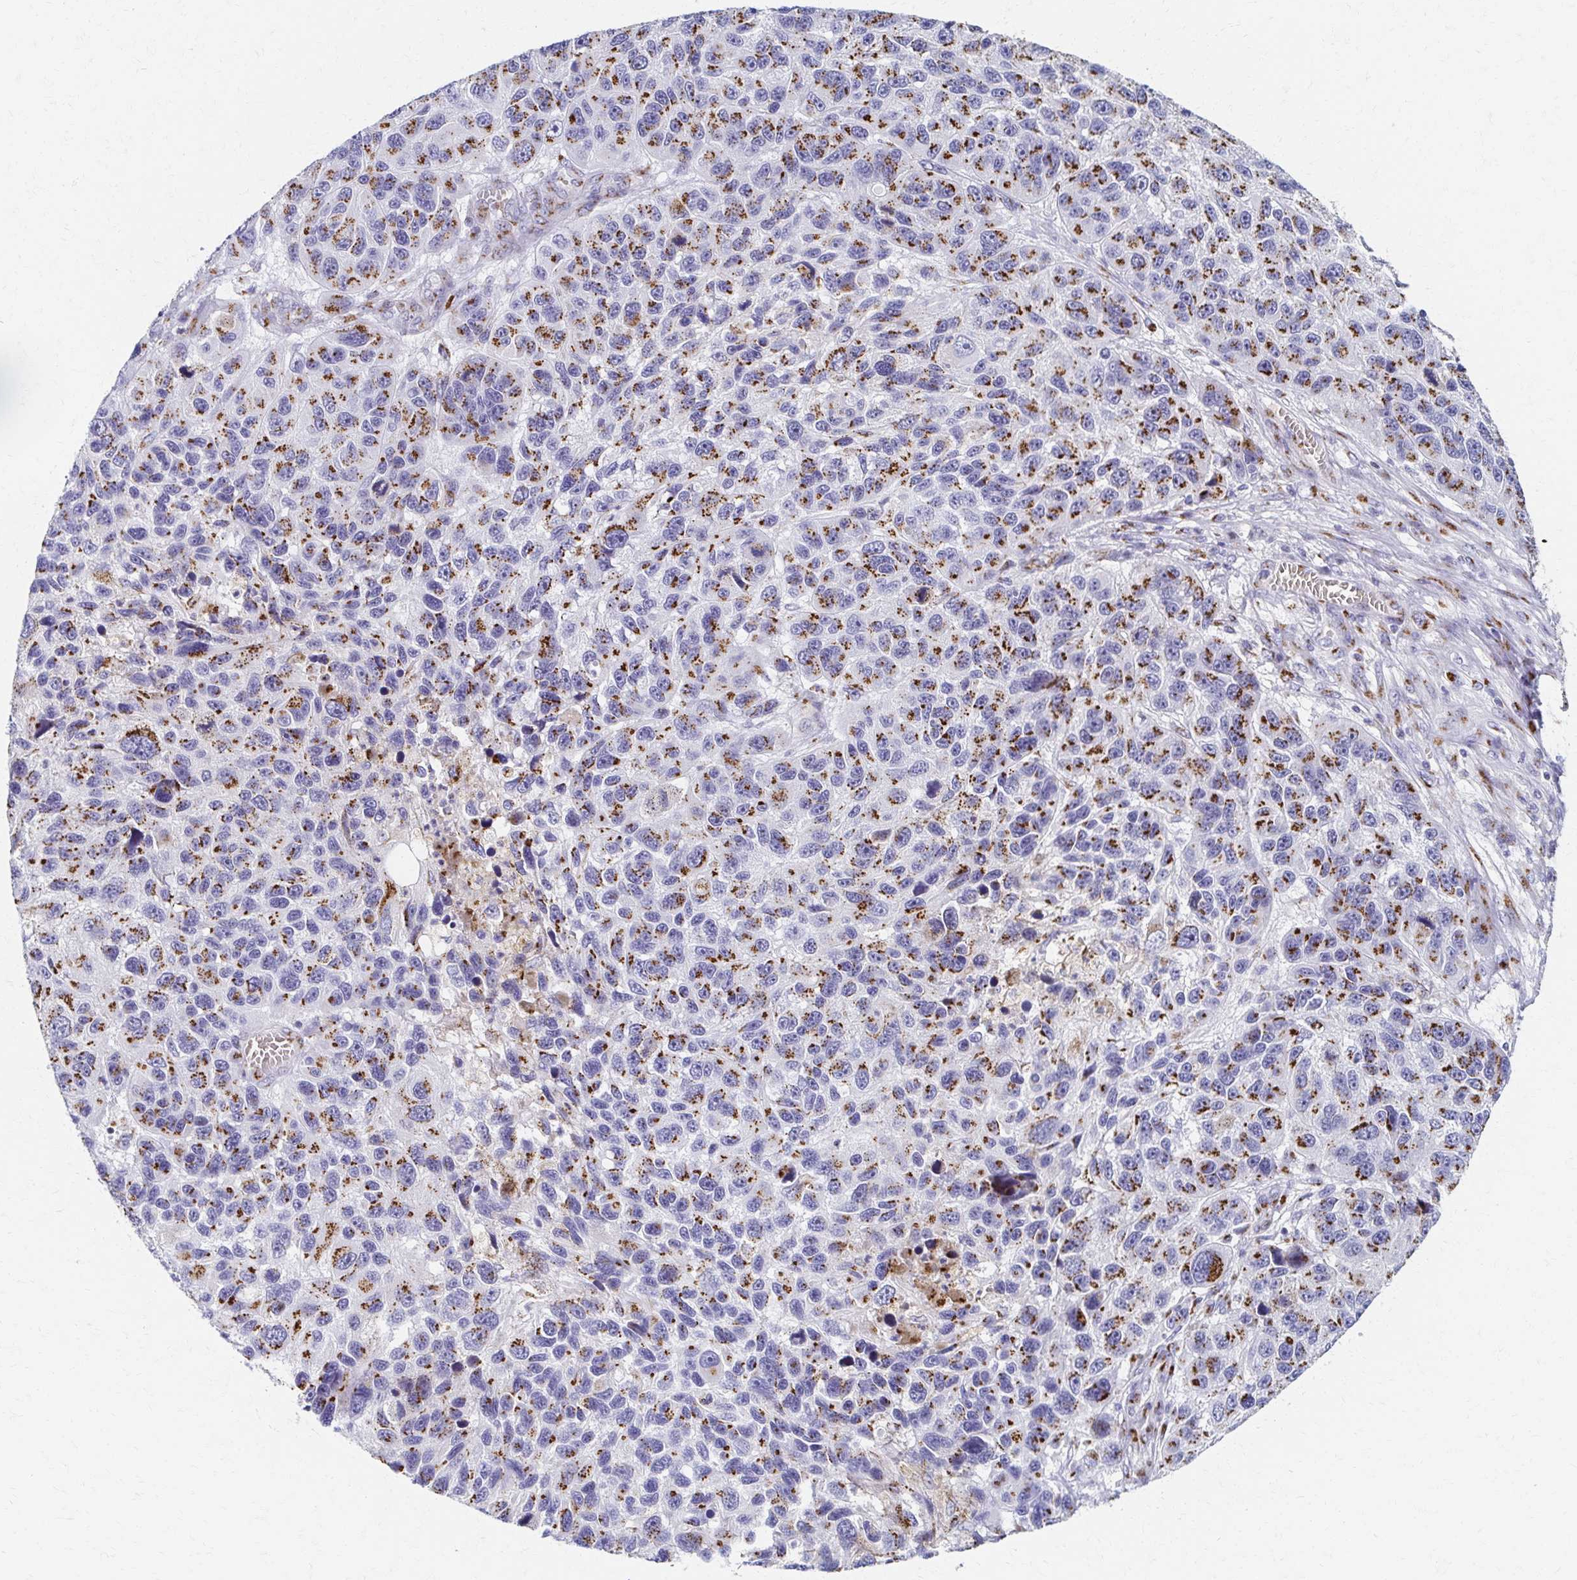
{"staining": {"intensity": "moderate", "quantity": ">75%", "location": "cytoplasmic/membranous"}, "tissue": "melanoma", "cell_type": "Tumor cells", "image_type": "cancer", "snomed": [{"axis": "morphology", "description": "Malignant melanoma, NOS"}, {"axis": "topography", "description": "Skin"}], "caption": "Protein staining displays moderate cytoplasmic/membranous expression in about >75% of tumor cells in melanoma.", "gene": "TM9SF1", "patient": {"sex": "male", "age": 53}}